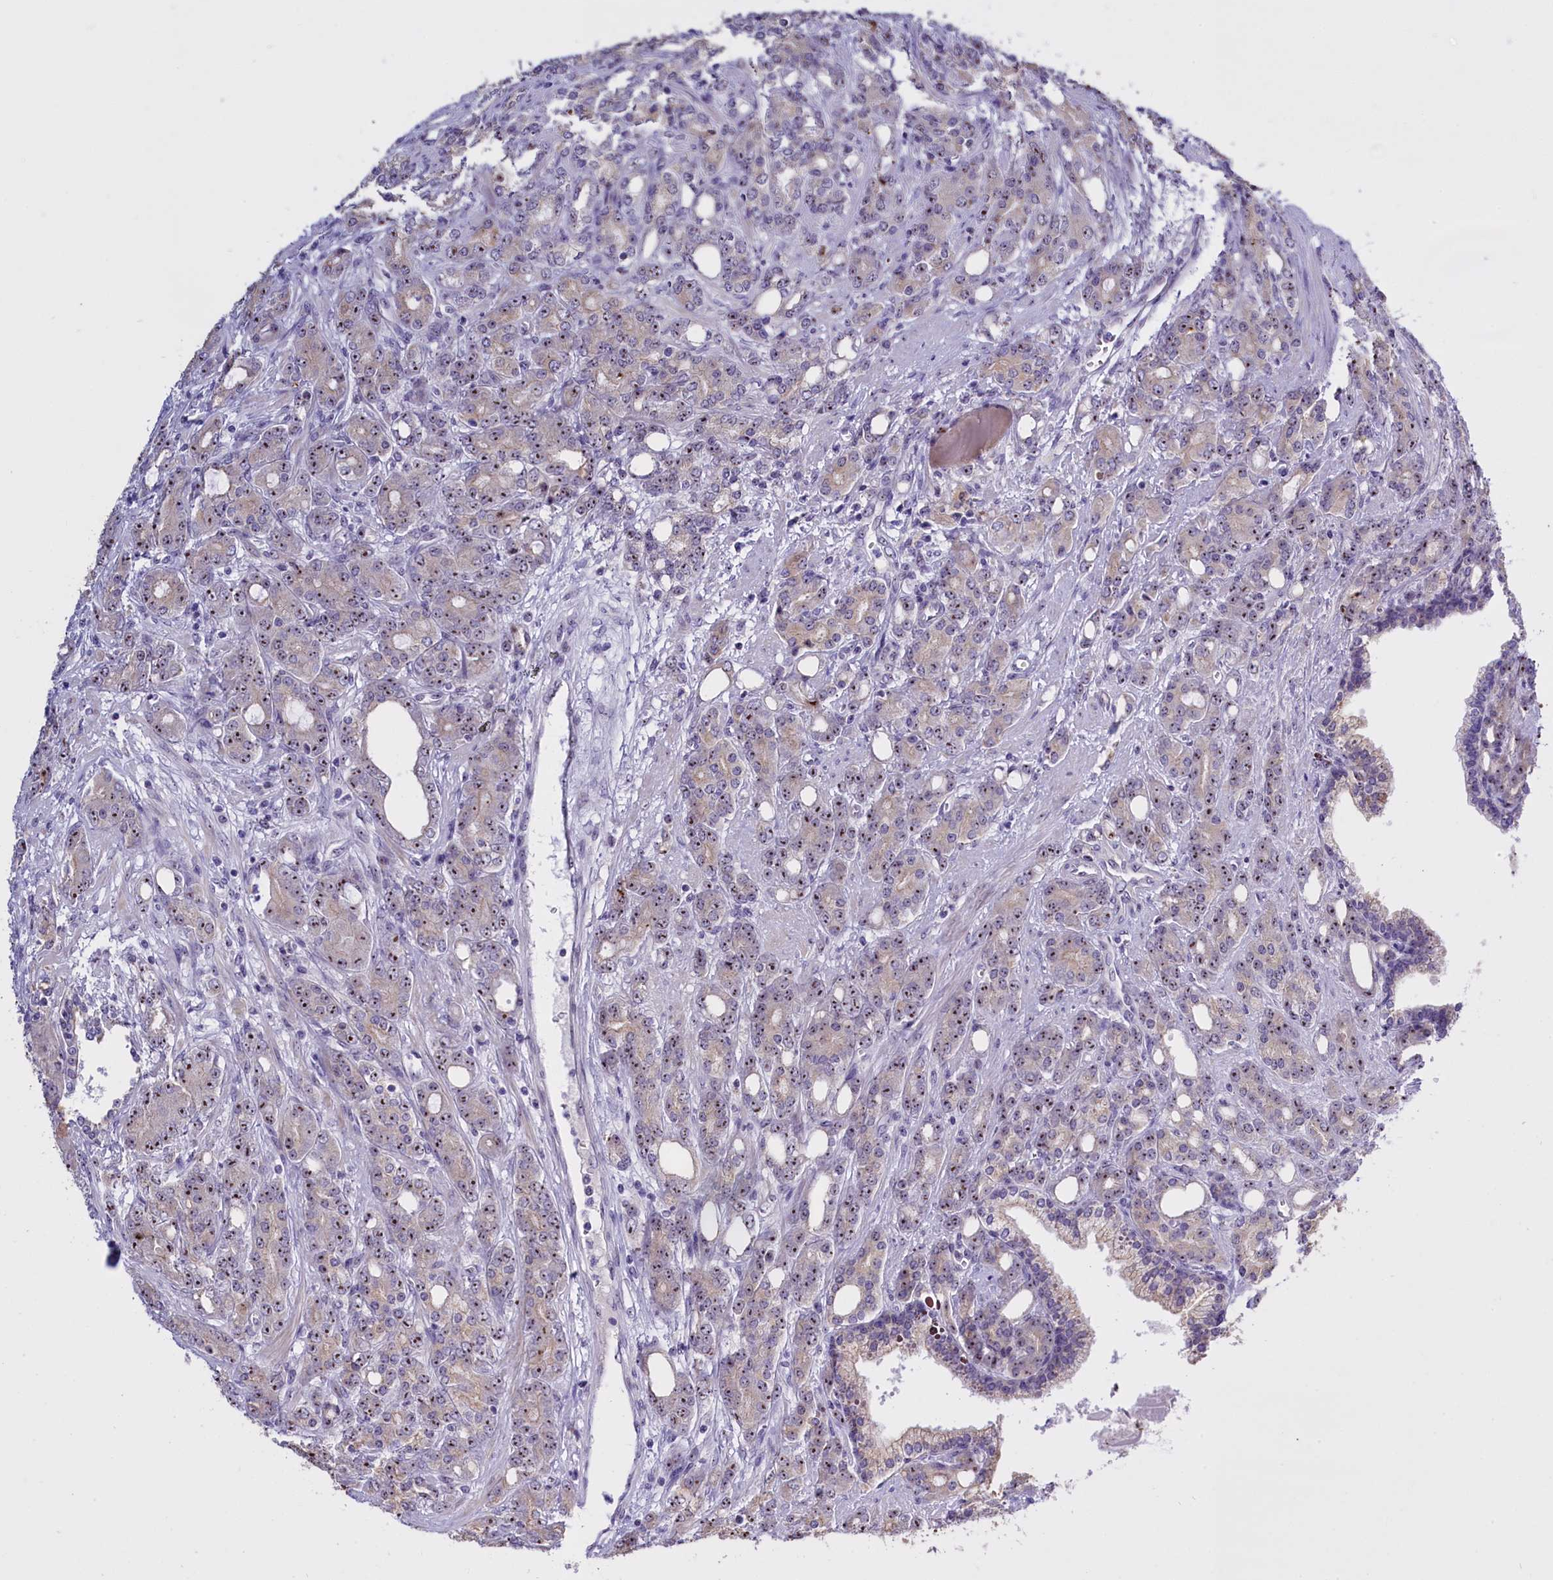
{"staining": {"intensity": "moderate", "quantity": "25%-75%", "location": "nuclear"}, "tissue": "prostate cancer", "cell_type": "Tumor cells", "image_type": "cancer", "snomed": [{"axis": "morphology", "description": "Adenocarcinoma, High grade"}, {"axis": "topography", "description": "Prostate"}], "caption": "High-power microscopy captured an IHC histopathology image of high-grade adenocarcinoma (prostate), revealing moderate nuclear staining in approximately 25%-75% of tumor cells. The staining is performed using DAB (3,3'-diaminobenzidine) brown chromogen to label protein expression. The nuclei are counter-stained blue using hematoxylin.", "gene": "TBL3", "patient": {"sex": "male", "age": 62}}